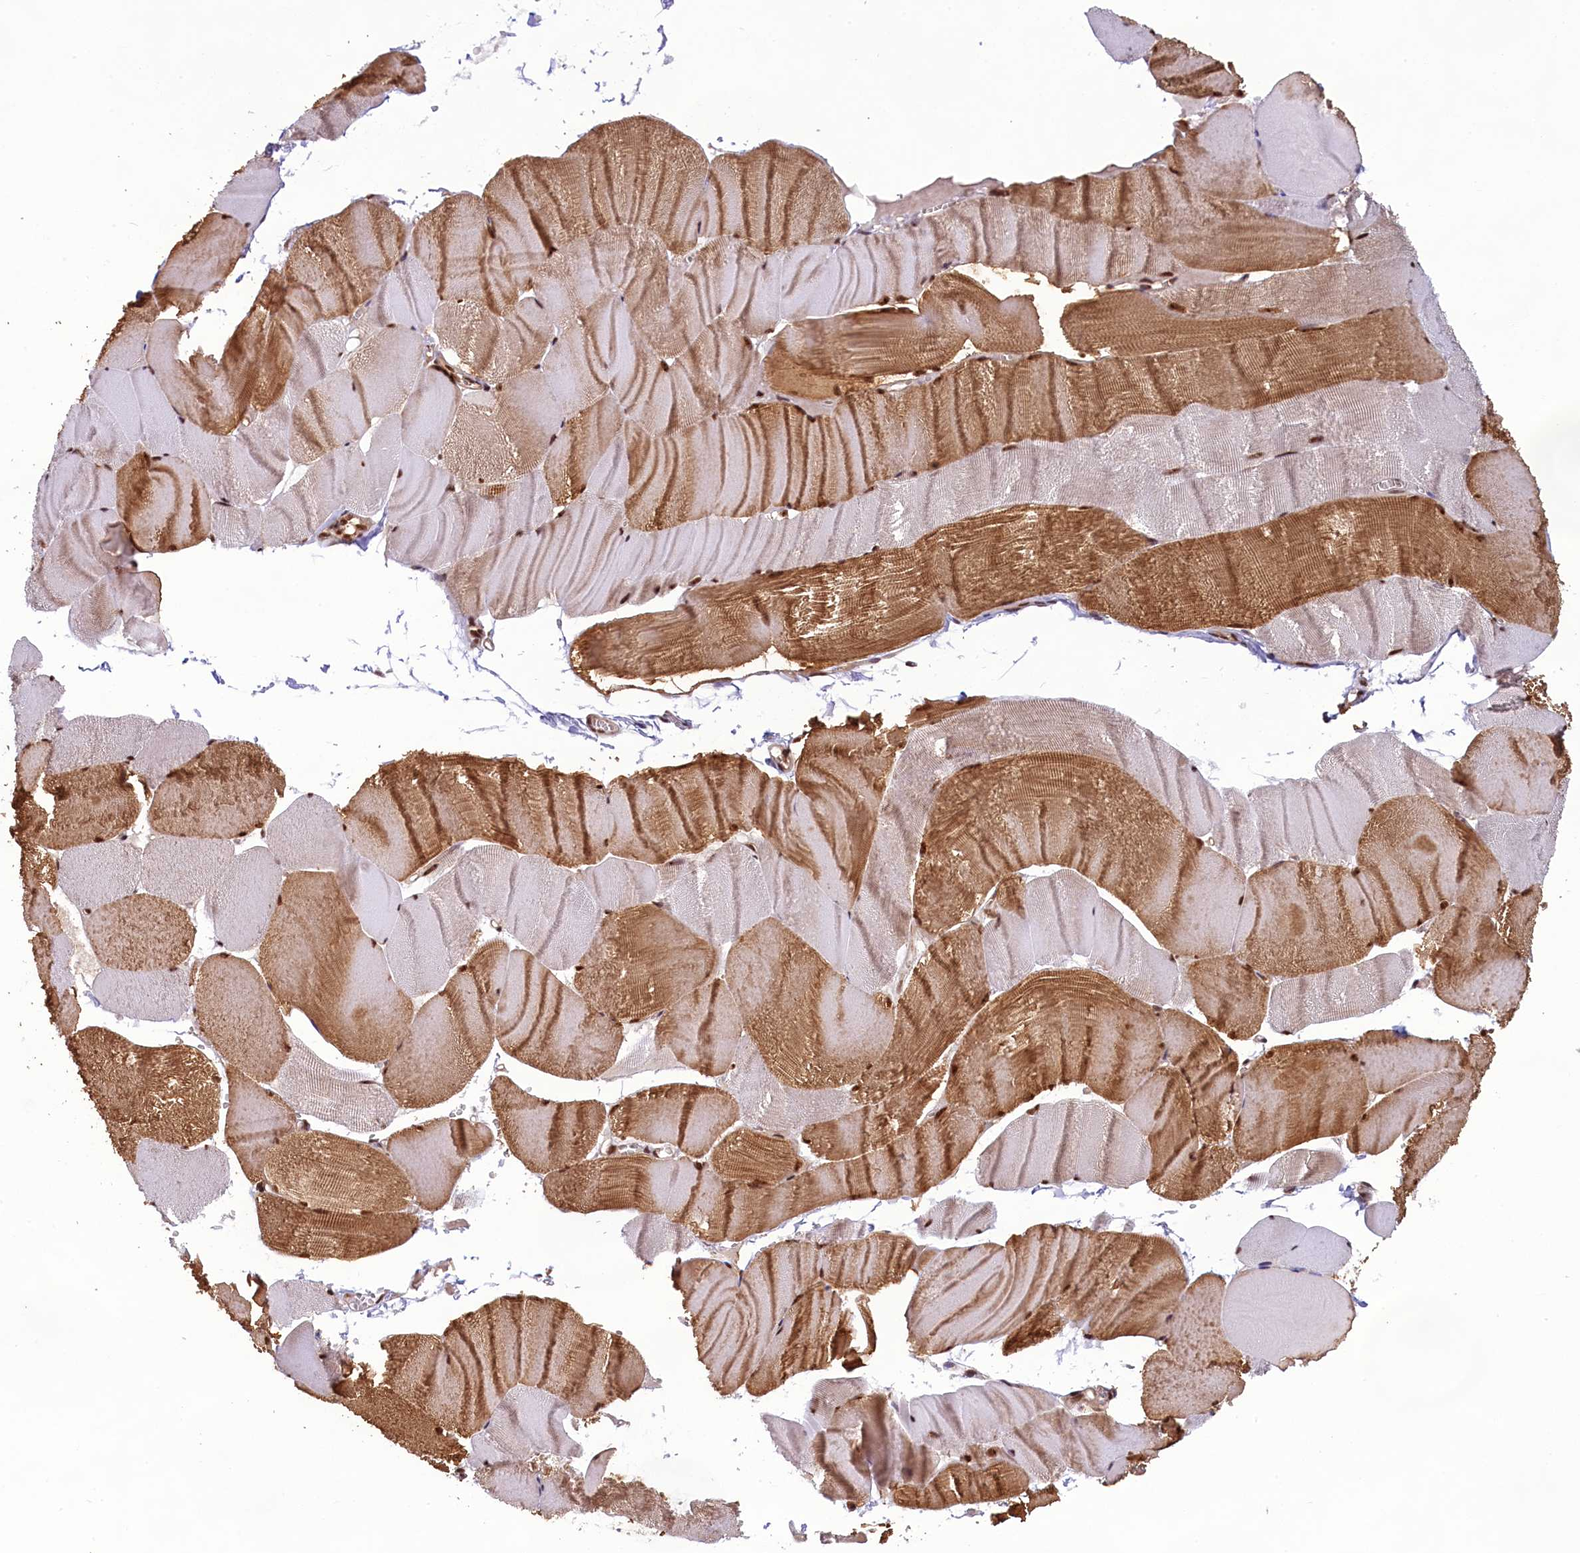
{"staining": {"intensity": "moderate", "quantity": "25%-75%", "location": "cytoplasmic/membranous,nuclear"}, "tissue": "skeletal muscle", "cell_type": "Myocytes", "image_type": "normal", "snomed": [{"axis": "morphology", "description": "Normal tissue, NOS"}, {"axis": "morphology", "description": "Basal cell carcinoma"}, {"axis": "topography", "description": "Skeletal muscle"}], "caption": "A brown stain labels moderate cytoplasmic/membranous,nuclear staining of a protein in myocytes of unremarkable skeletal muscle. (DAB (3,3'-diaminobenzidine) = brown stain, brightfield microscopy at high magnification).", "gene": "CARD8", "patient": {"sex": "female", "age": 64}}